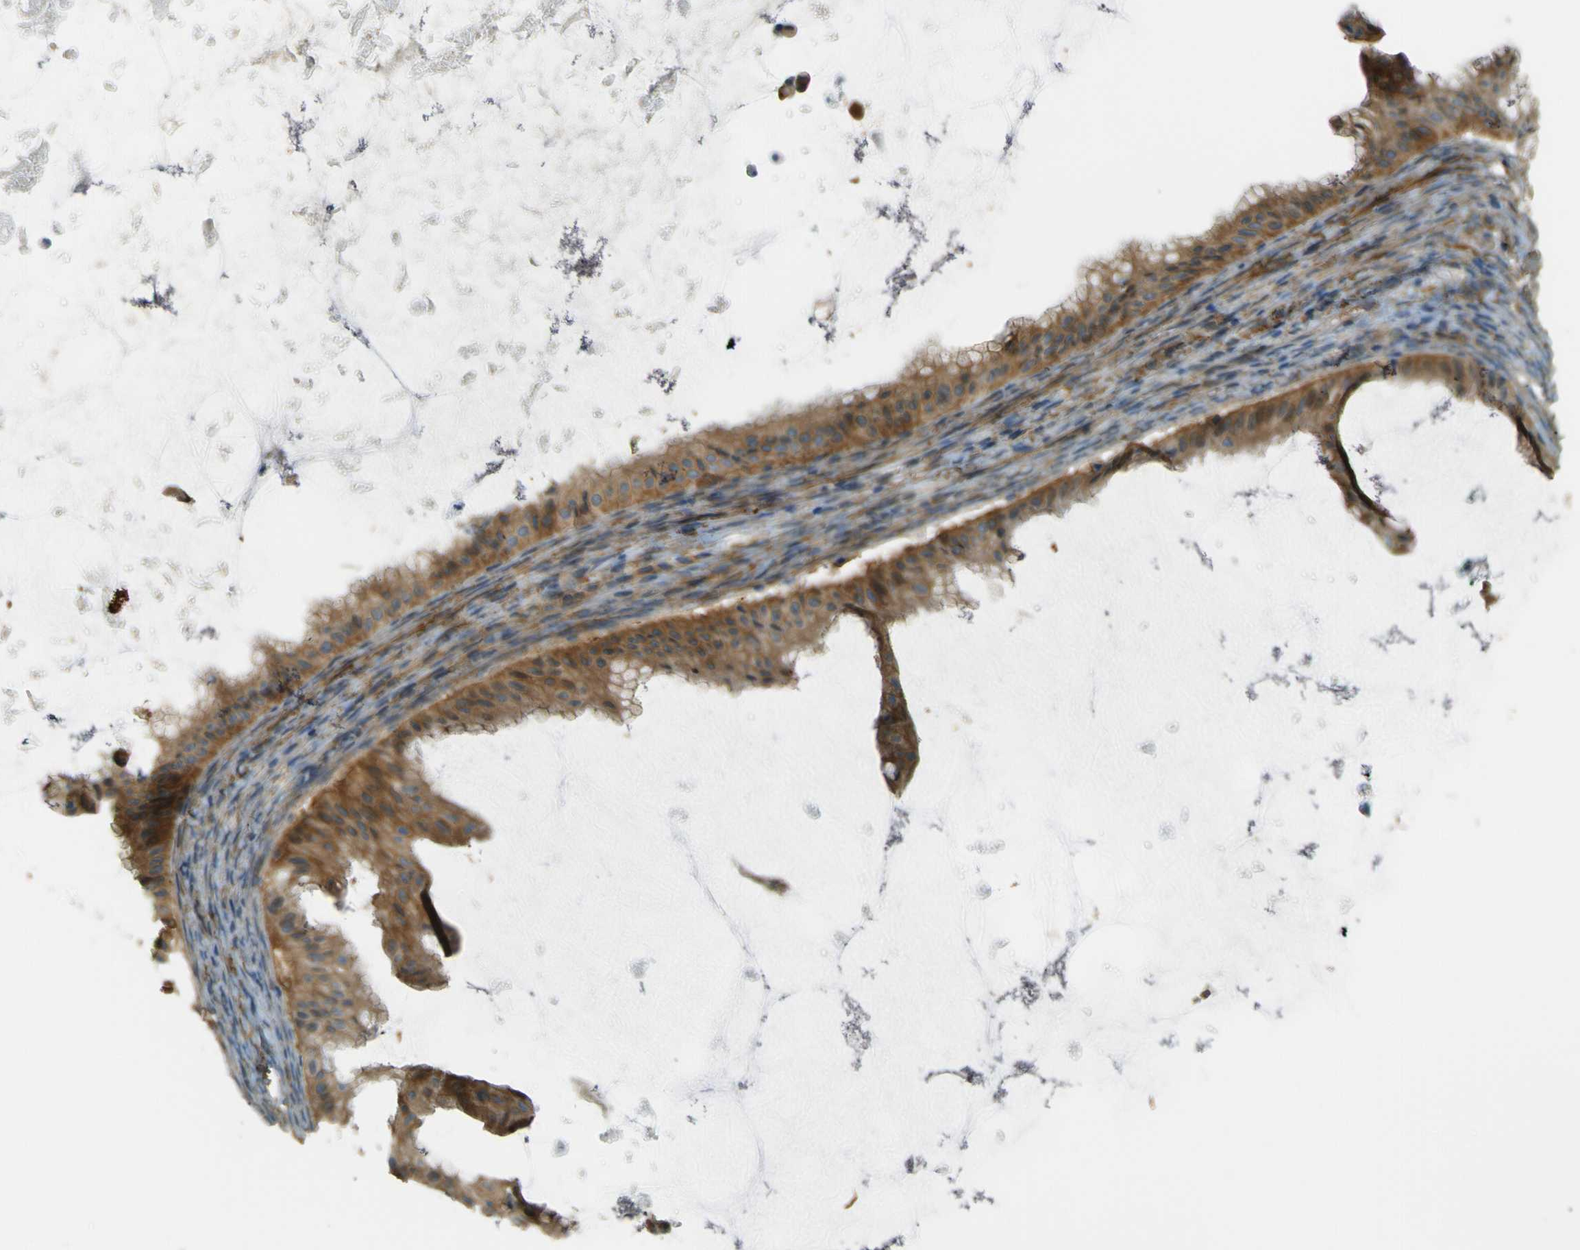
{"staining": {"intensity": "moderate", "quantity": ">75%", "location": "cytoplasmic/membranous"}, "tissue": "ovarian cancer", "cell_type": "Tumor cells", "image_type": "cancer", "snomed": [{"axis": "morphology", "description": "Cystadenocarcinoma, mucinous, NOS"}, {"axis": "topography", "description": "Ovary"}], "caption": "Protein expression analysis of human mucinous cystadenocarcinoma (ovarian) reveals moderate cytoplasmic/membranous expression in approximately >75% of tumor cells. Ihc stains the protein in brown and the nuclei are stained blue.", "gene": "NEXN", "patient": {"sex": "female", "age": 61}}